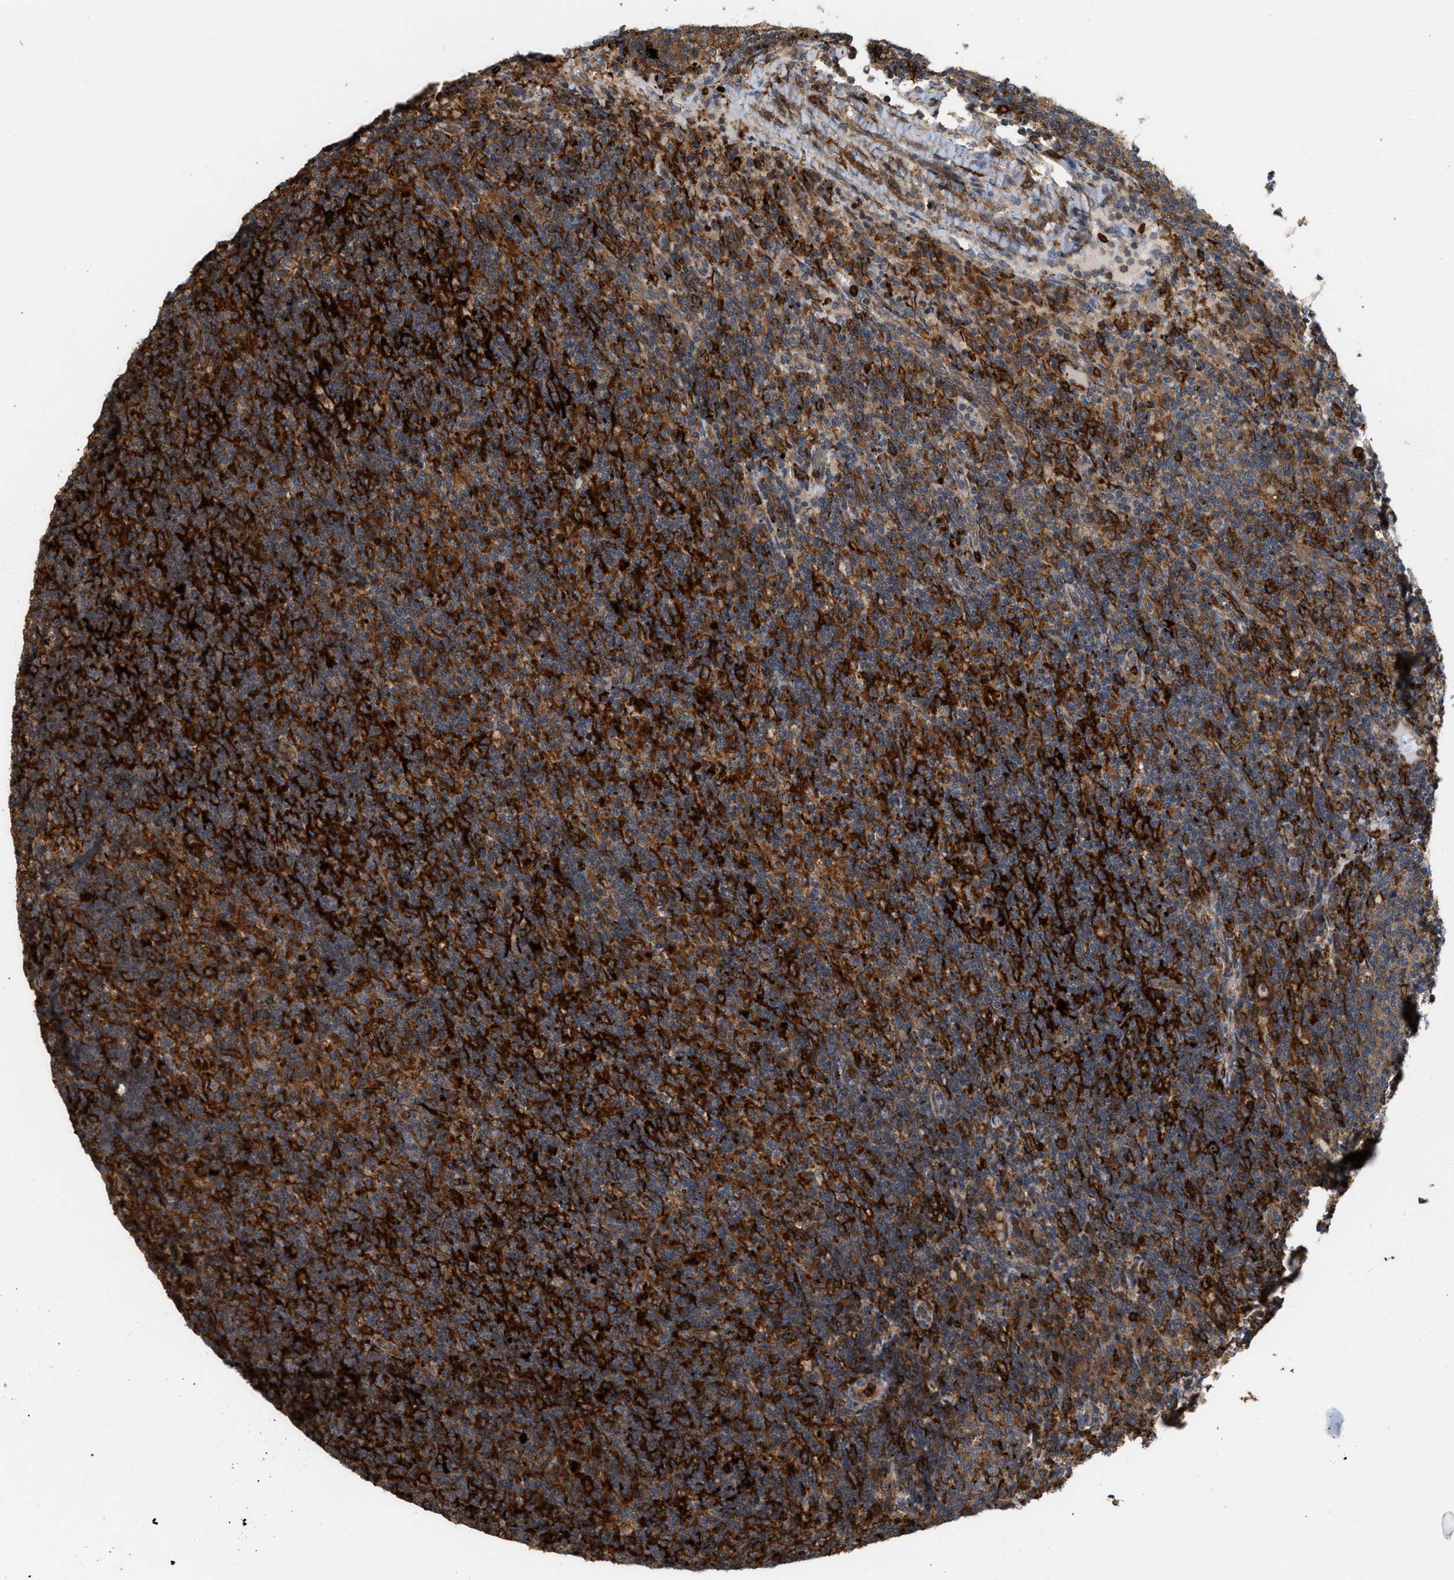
{"staining": {"intensity": "strong", "quantity": ">75%", "location": "cytoplasmic/membranous"}, "tissue": "lymph node", "cell_type": "Germinal center cells", "image_type": "normal", "snomed": [{"axis": "morphology", "description": "Normal tissue, NOS"}, {"axis": "morphology", "description": "Inflammation, NOS"}, {"axis": "topography", "description": "Lymph node"}], "caption": "A high amount of strong cytoplasmic/membranous staining is present in about >75% of germinal center cells in normal lymph node.", "gene": "IQCE", "patient": {"sex": "male", "age": 55}}